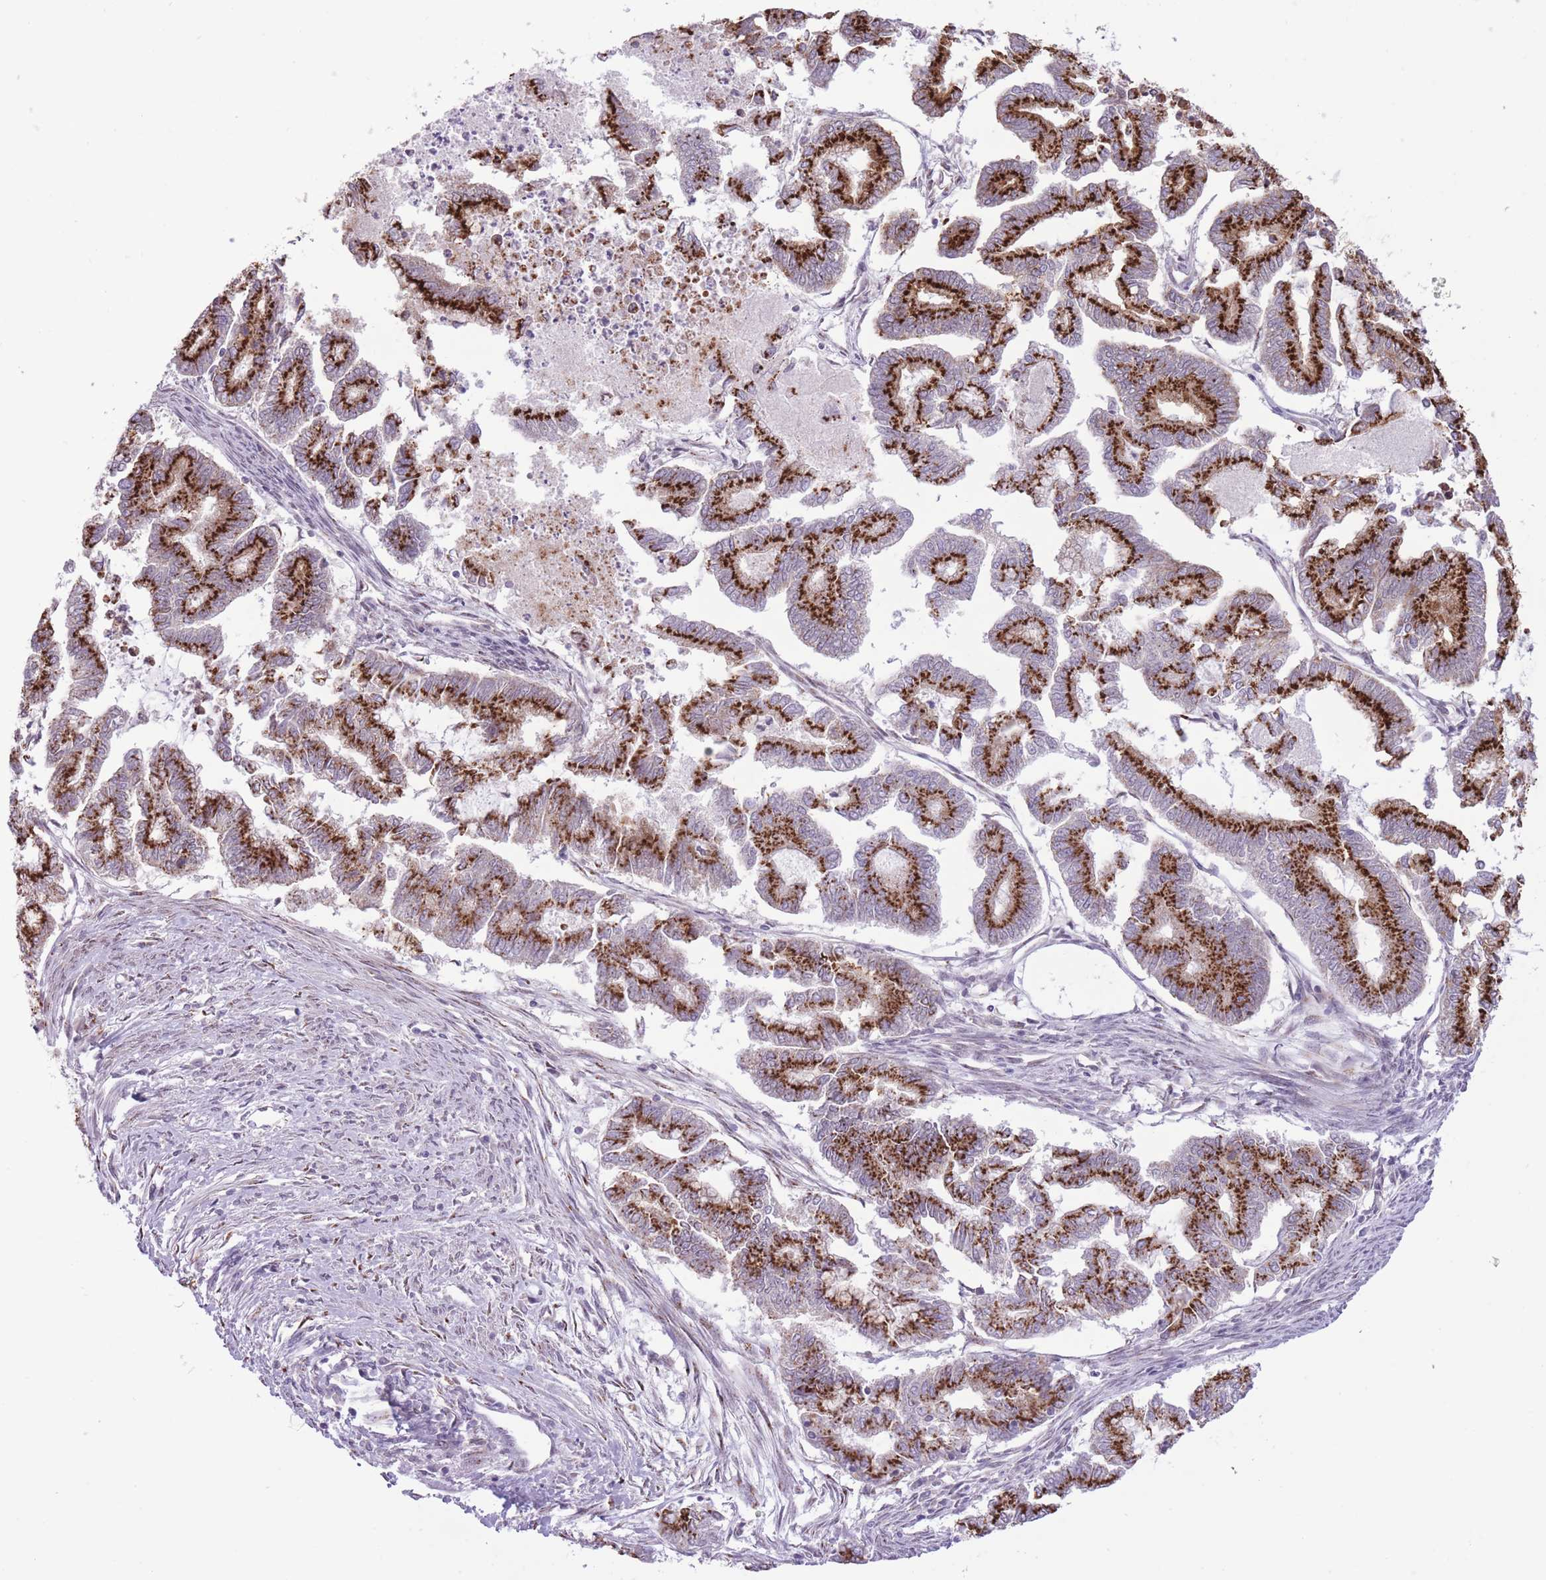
{"staining": {"intensity": "strong", "quantity": ">75%", "location": "cytoplasmic/membranous"}, "tissue": "endometrial cancer", "cell_type": "Tumor cells", "image_type": "cancer", "snomed": [{"axis": "morphology", "description": "Adenocarcinoma, NOS"}, {"axis": "topography", "description": "Endometrium"}], "caption": "Brown immunohistochemical staining in endometrial adenocarcinoma displays strong cytoplasmic/membranous expression in approximately >75% of tumor cells.", "gene": "ZBED5", "patient": {"sex": "female", "age": 79}}